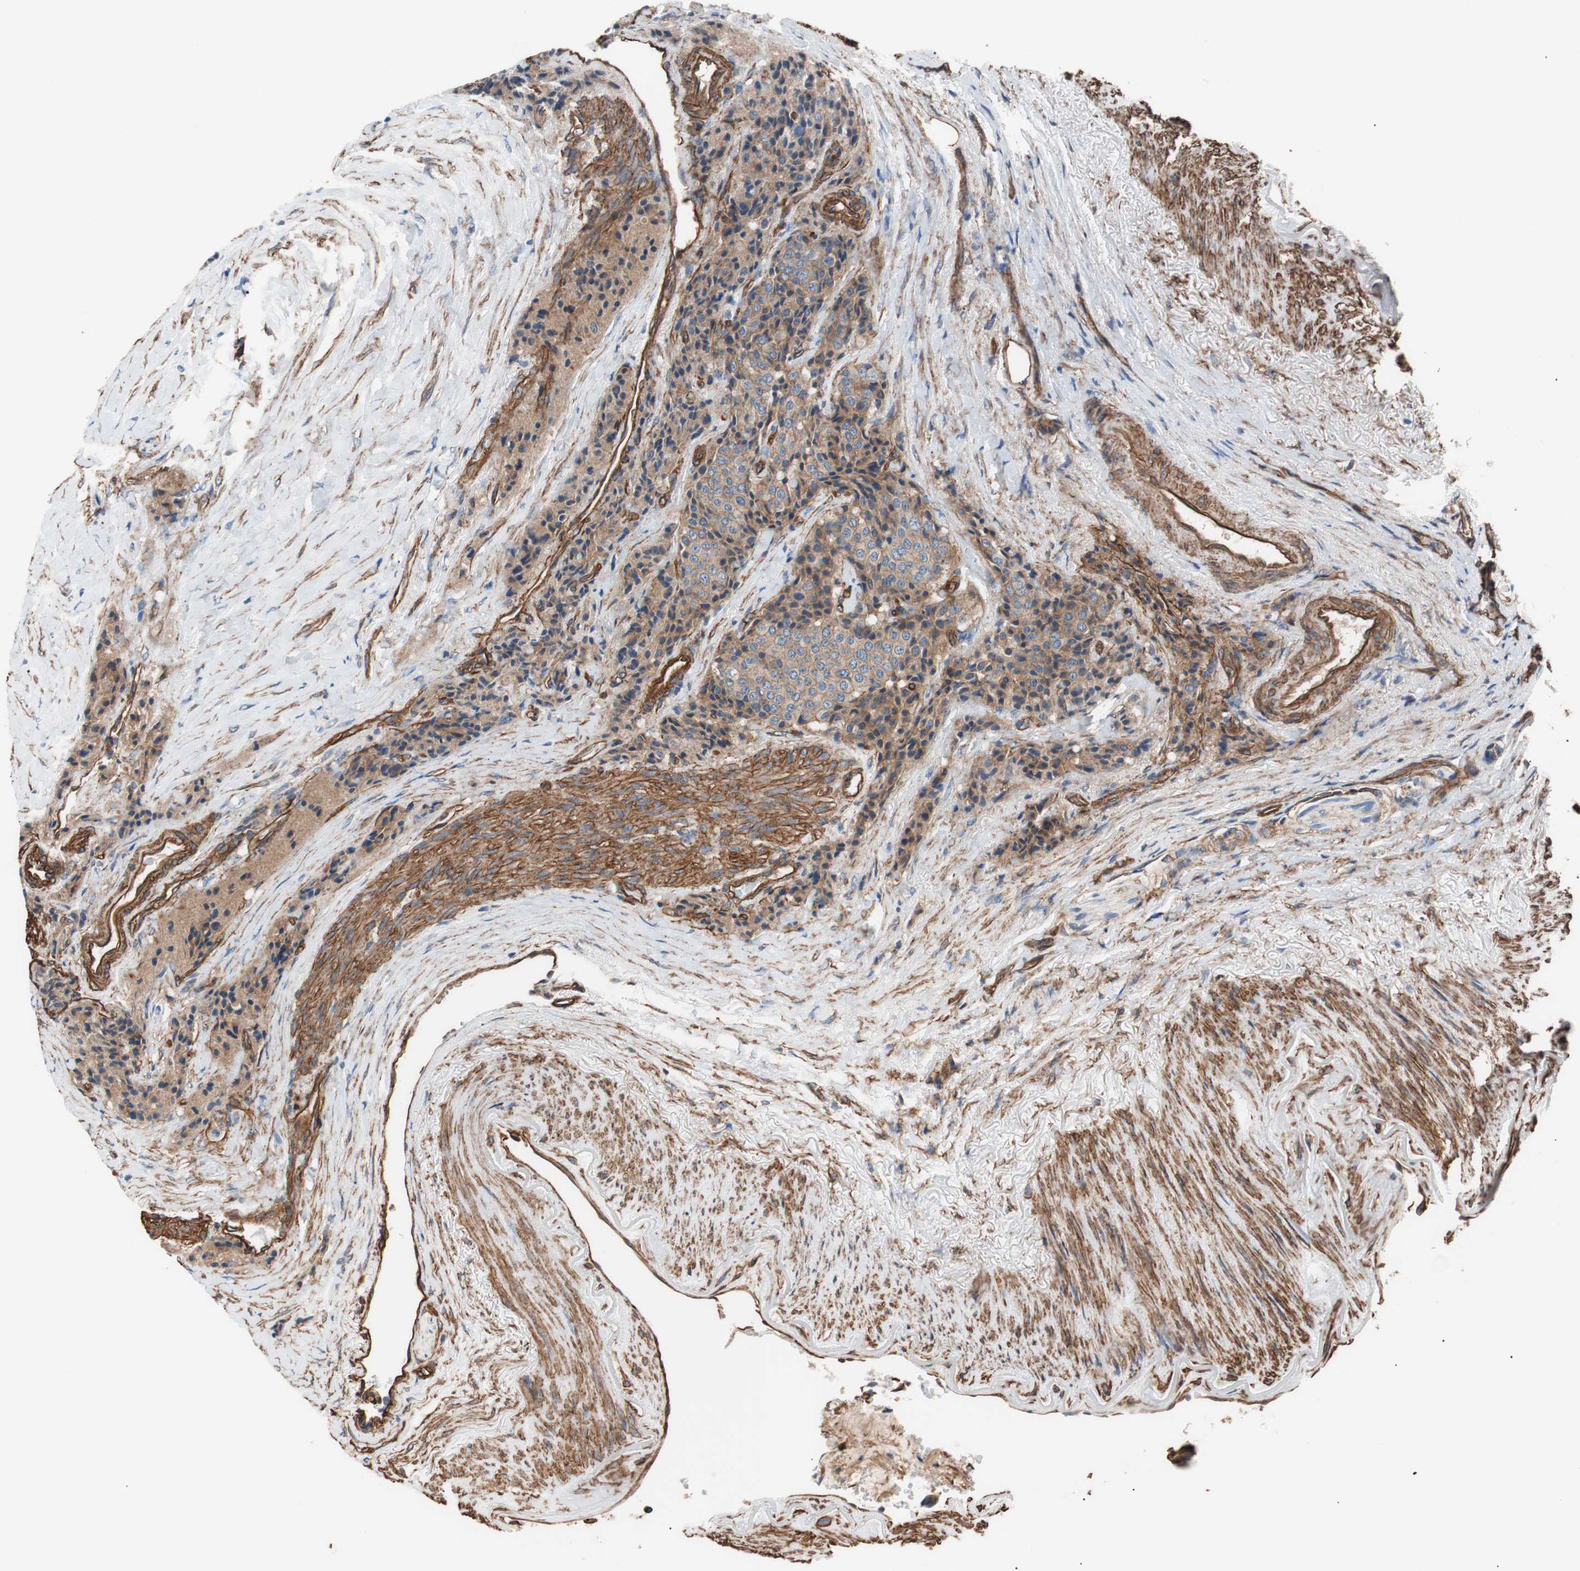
{"staining": {"intensity": "weak", "quantity": ">75%", "location": "cytoplasmic/membranous"}, "tissue": "carcinoid", "cell_type": "Tumor cells", "image_type": "cancer", "snomed": [{"axis": "morphology", "description": "Carcinoid, malignant, NOS"}, {"axis": "topography", "description": "Colon"}], "caption": "This photomicrograph exhibits immunohistochemistry (IHC) staining of carcinoid, with low weak cytoplasmic/membranous staining in about >75% of tumor cells.", "gene": "SPINT1", "patient": {"sex": "female", "age": 61}}